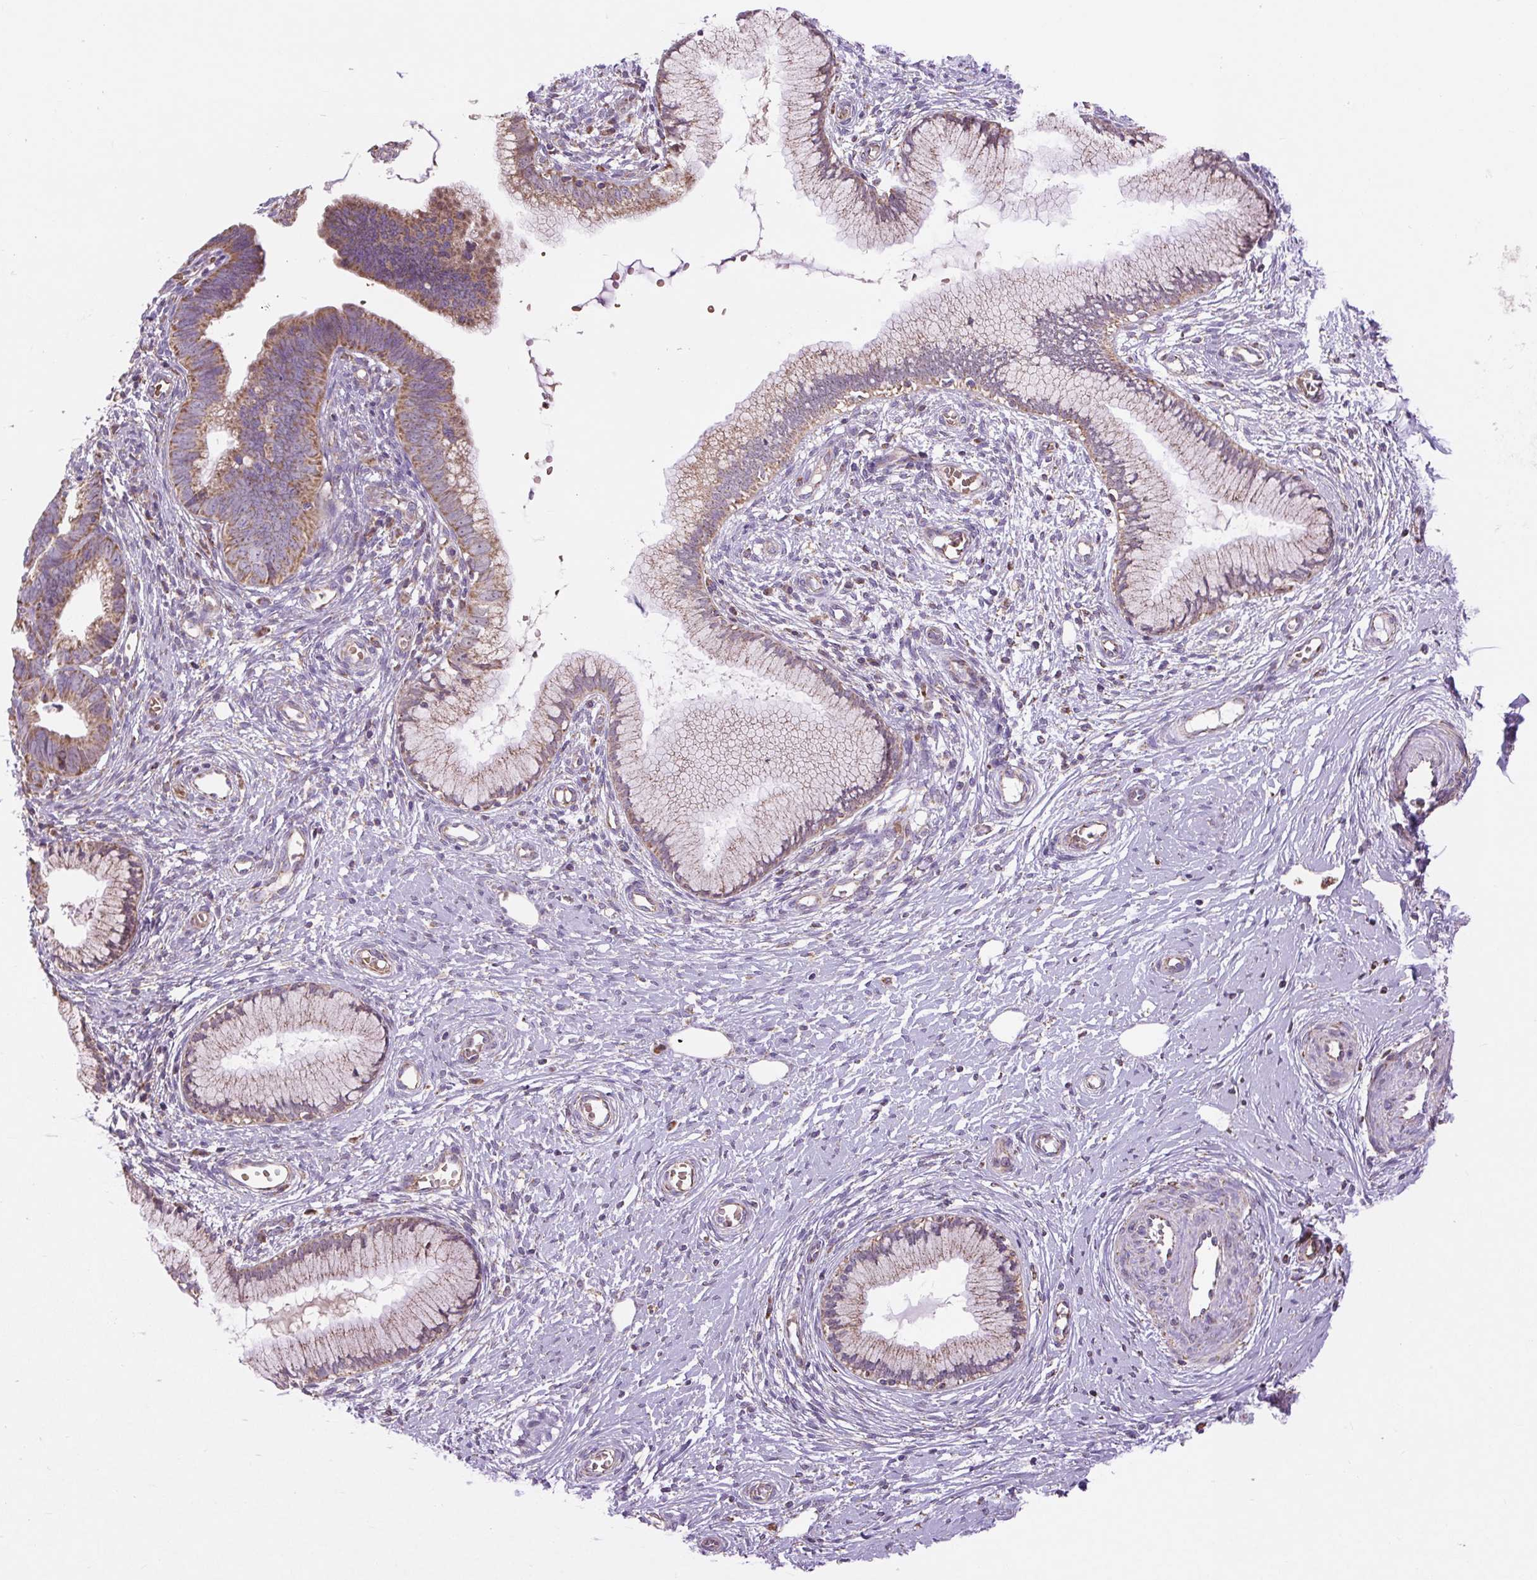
{"staining": {"intensity": "moderate", "quantity": ">75%", "location": "cytoplasmic/membranous"}, "tissue": "cervical cancer", "cell_type": "Tumor cells", "image_type": "cancer", "snomed": [{"axis": "morphology", "description": "Adenocarcinoma, NOS"}, {"axis": "topography", "description": "Cervix"}], "caption": "The photomicrograph shows immunohistochemical staining of adenocarcinoma (cervical). There is moderate cytoplasmic/membranous positivity is present in about >75% of tumor cells.", "gene": "PLCG1", "patient": {"sex": "female", "age": 36}}